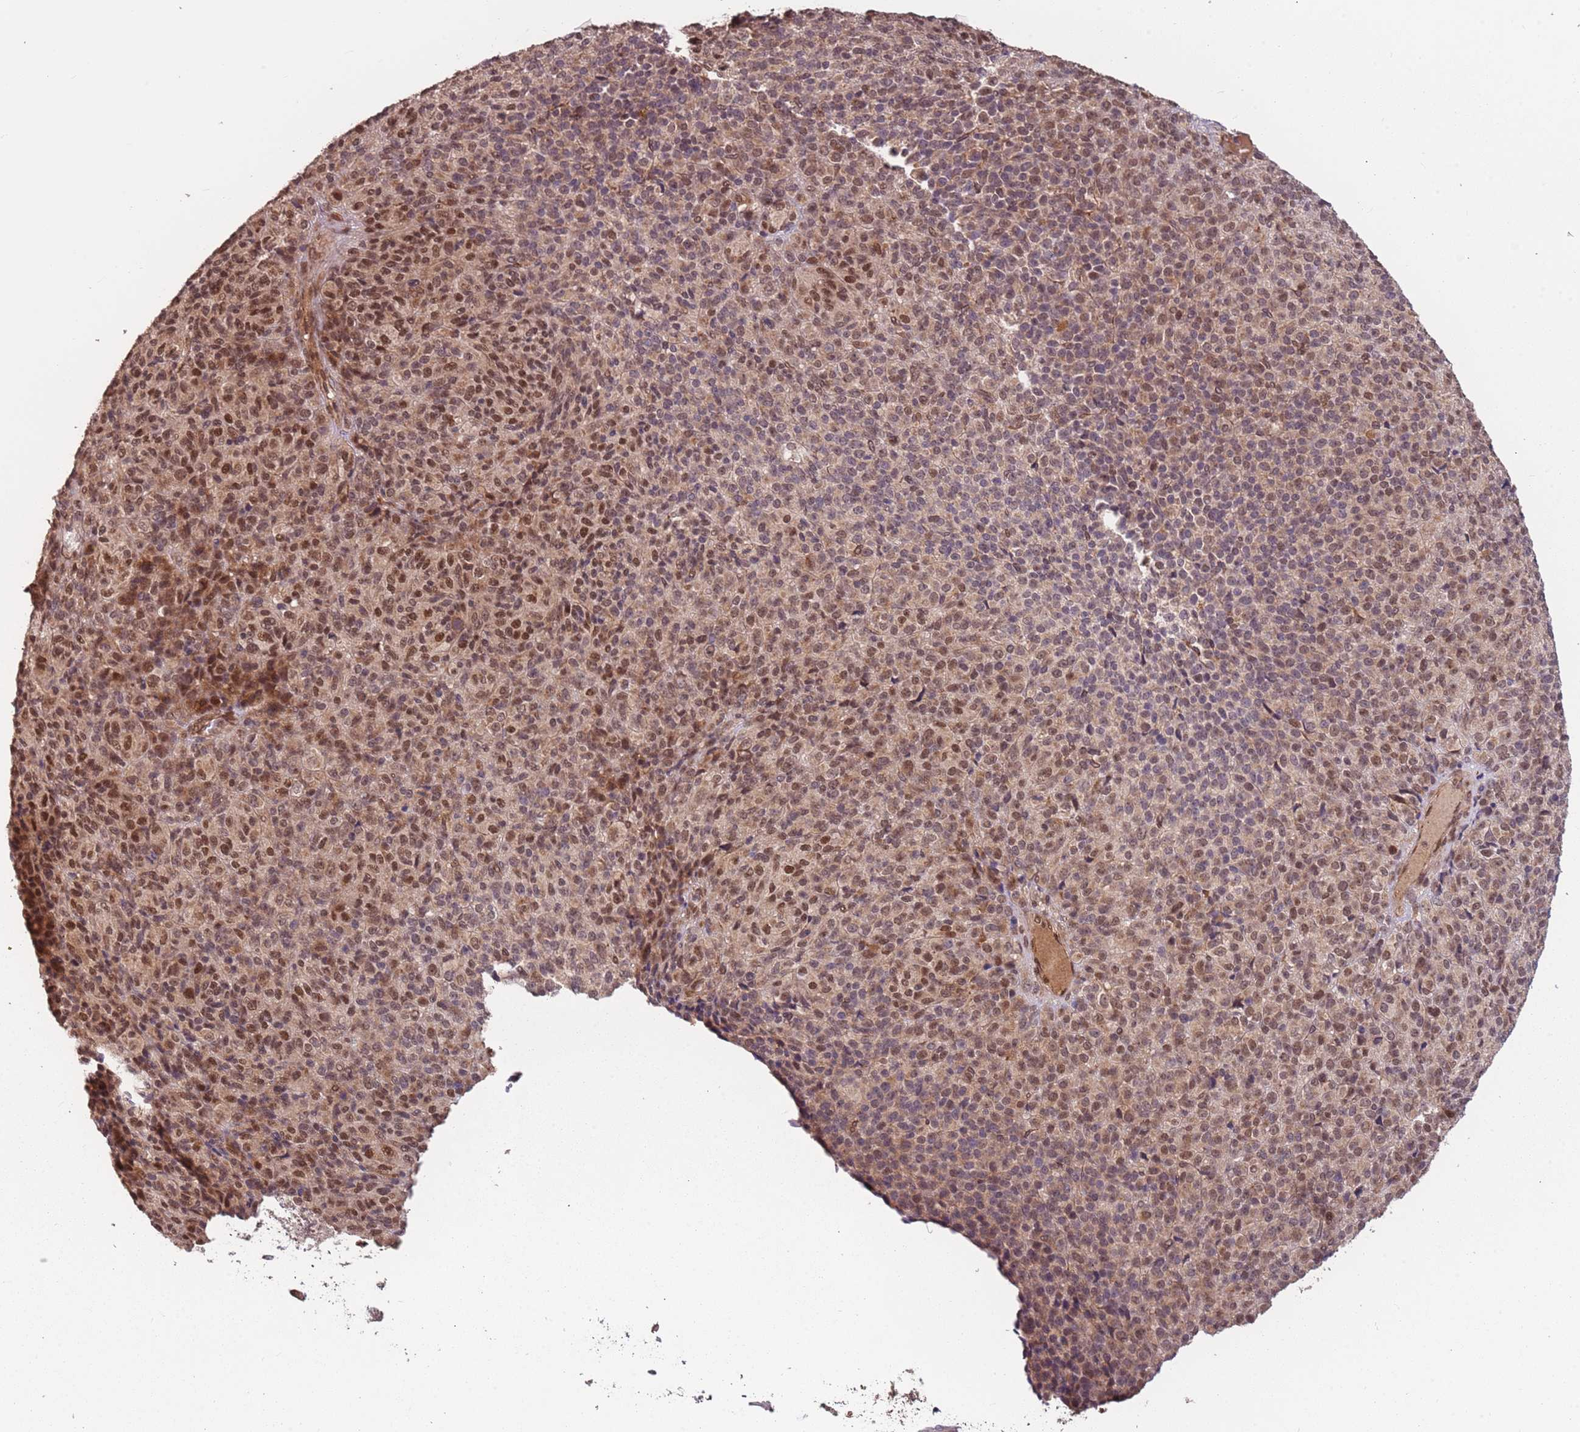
{"staining": {"intensity": "moderate", "quantity": "25%-75%", "location": "nuclear"}, "tissue": "melanoma", "cell_type": "Tumor cells", "image_type": "cancer", "snomed": [{"axis": "morphology", "description": "Malignant melanoma, Metastatic site"}, {"axis": "topography", "description": "Brain"}], "caption": "A micrograph of human melanoma stained for a protein exhibits moderate nuclear brown staining in tumor cells.", "gene": "POLR3H", "patient": {"sex": "female", "age": 56}}